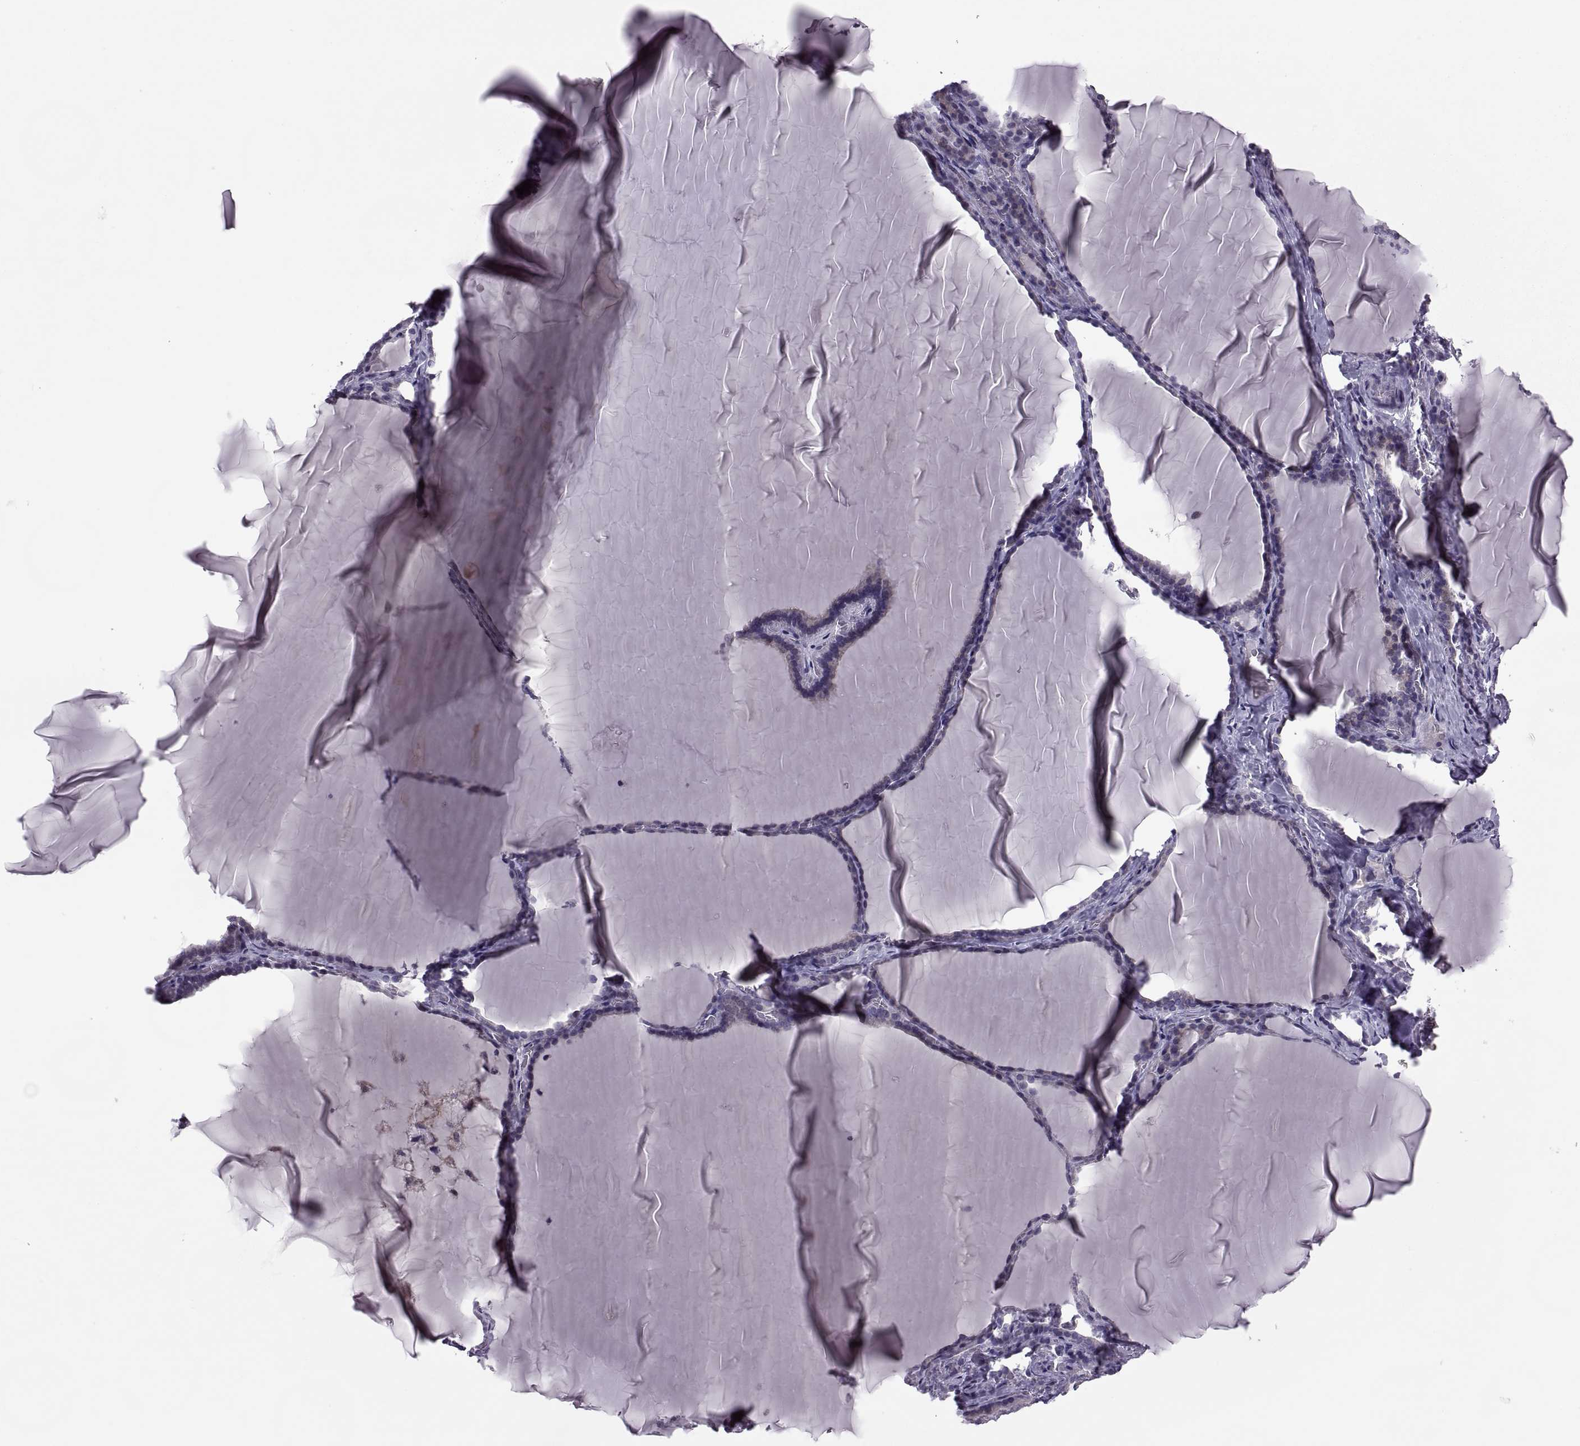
{"staining": {"intensity": "negative", "quantity": "none", "location": "none"}, "tissue": "thyroid gland", "cell_type": "Glandular cells", "image_type": "normal", "snomed": [{"axis": "morphology", "description": "Normal tissue, NOS"}, {"axis": "morphology", "description": "Hyperplasia, NOS"}, {"axis": "topography", "description": "Thyroid gland"}], "caption": "This is a micrograph of immunohistochemistry (IHC) staining of benign thyroid gland, which shows no positivity in glandular cells.", "gene": "ODF3", "patient": {"sex": "female", "age": 27}}